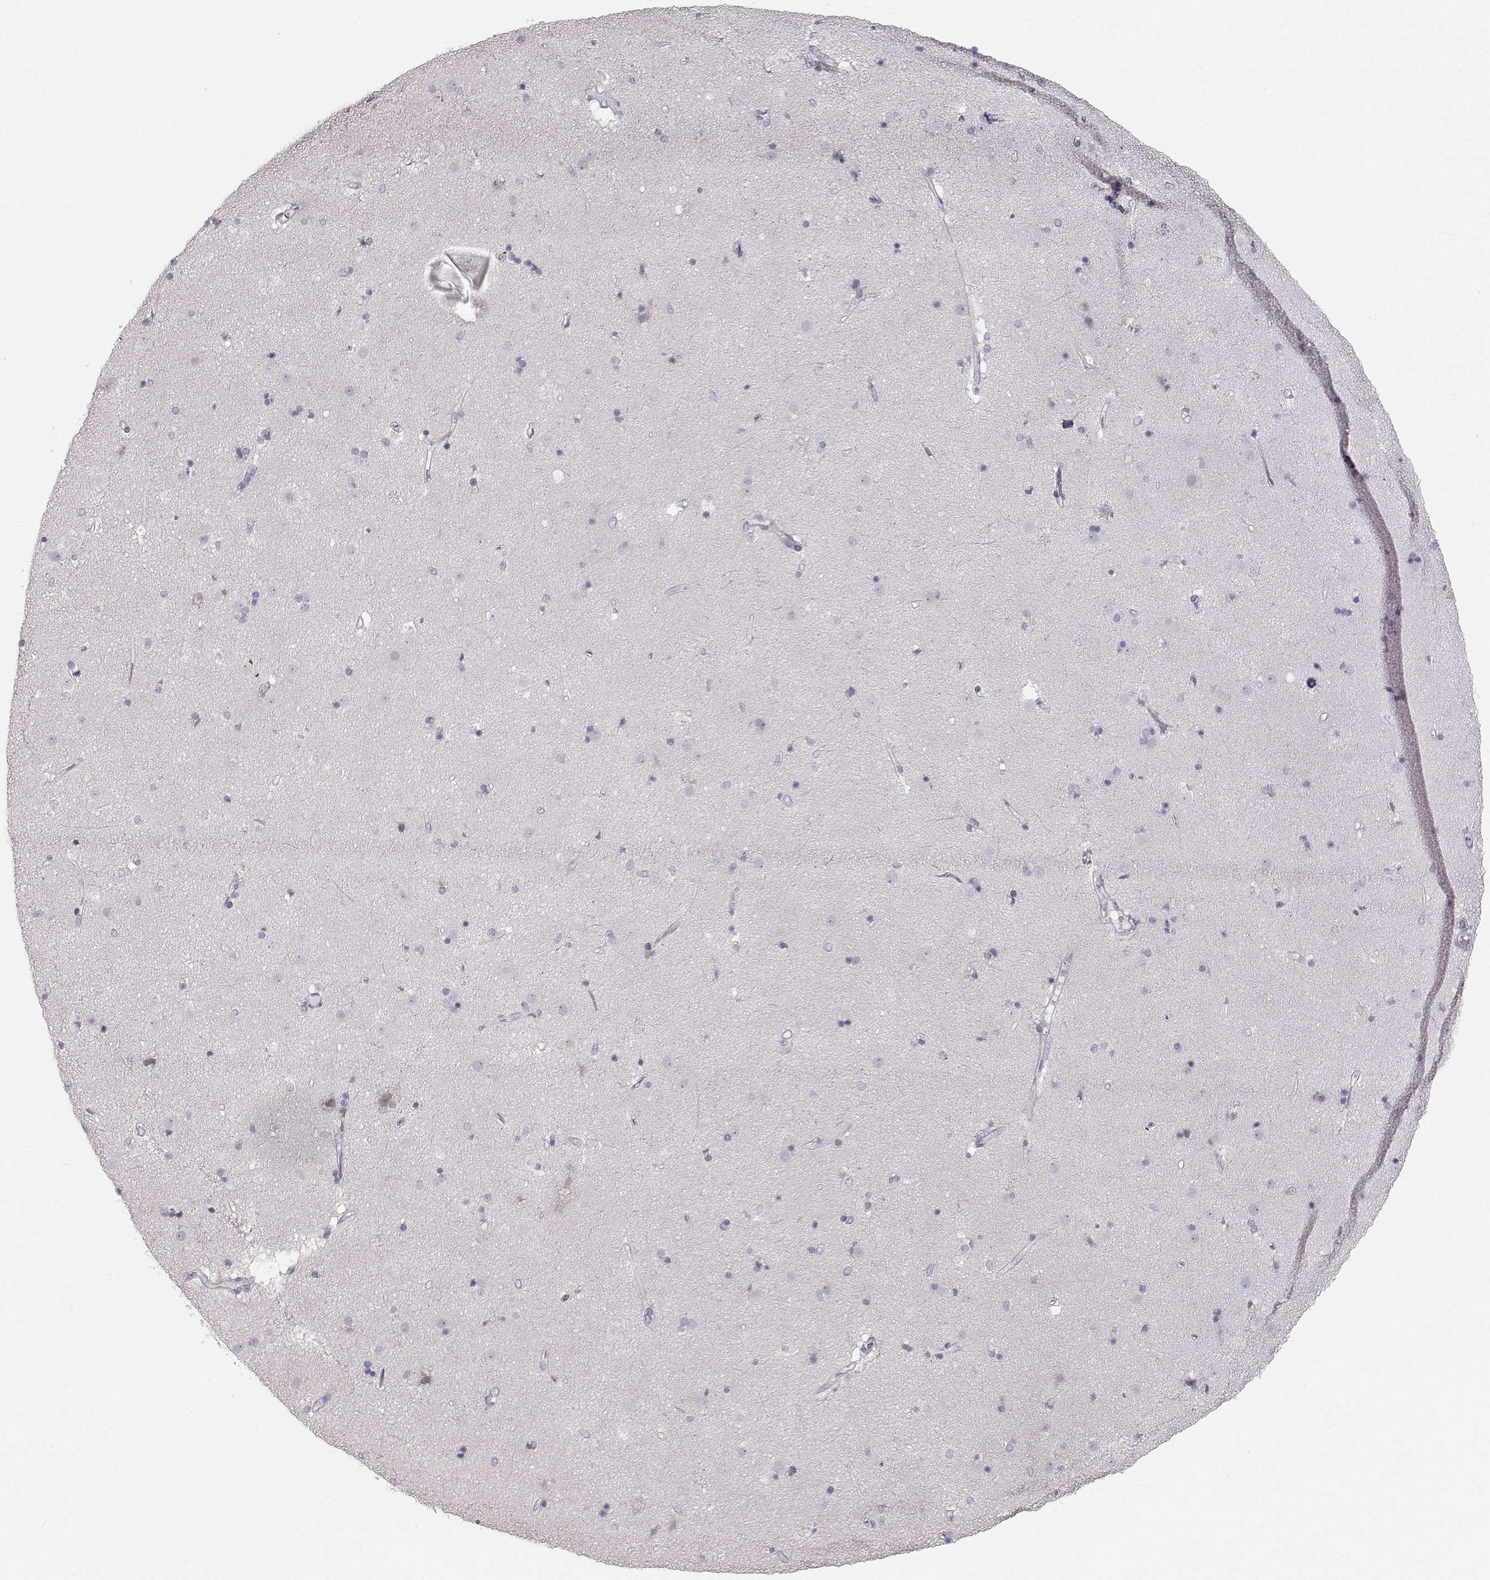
{"staining": {"intensity": "negative", "quantity": "none", "location": "none"}, "tissue": "caudate", "cell_type": "Glial cells", "image_type": "normal", "snomed": [{"axis": "morphology", "description": "Normal tissue, NOS"}, {"axis": "topography", "description": "Lateral ventricle wall"}], "caption": "Glial cells are negative for protein expression in normal human caudate. Nuclei are stained in blue.", "gene": "OIP5", "patient": {"sex": "female", "age": 71}}